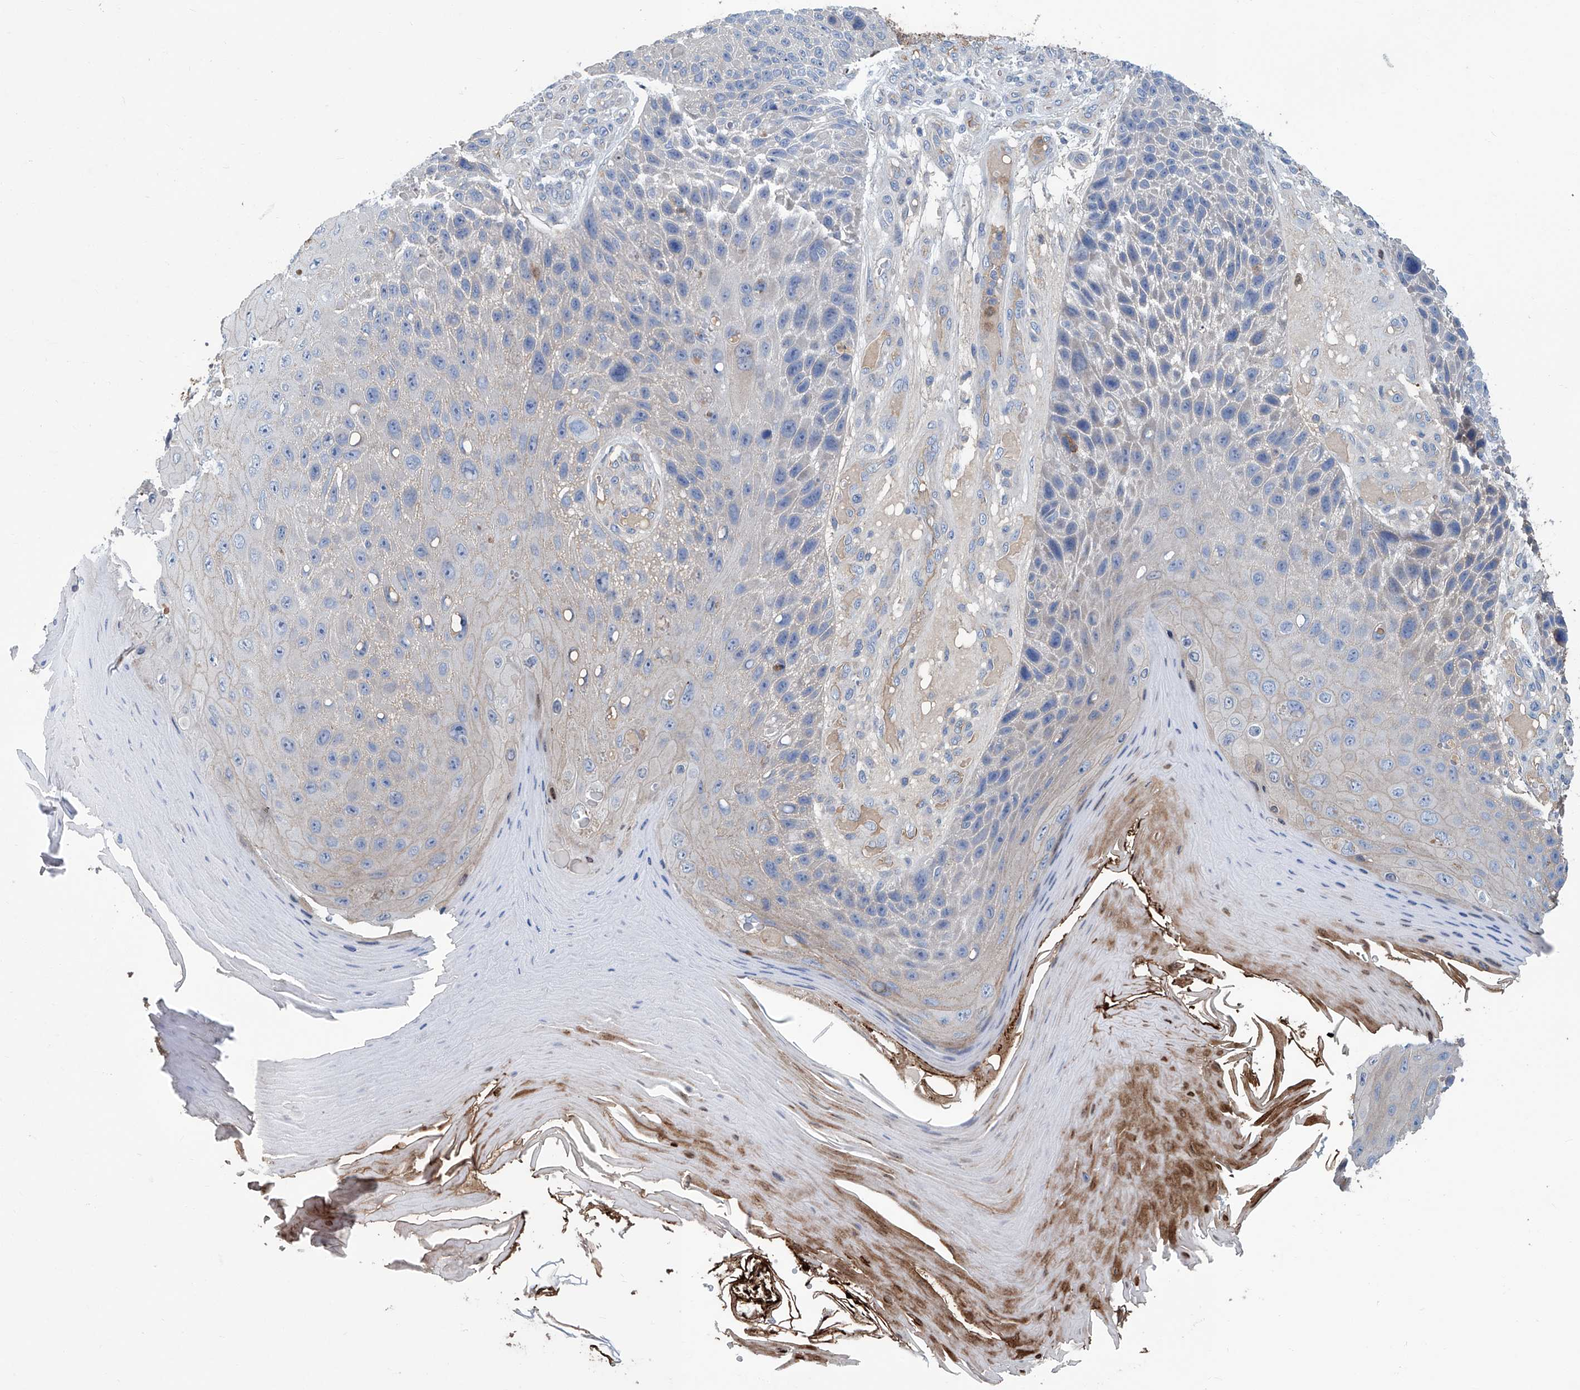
{"staining": {"intensity": "moderate", "quantity": "<25%", "location": "cytoplasmic/membranous,nuclear"}, "tissue": "skin cancer", "cell_type": "Tumor cells", "image_type": "cancer", "snomed": [{"axis": "morphology", "description": "Squamous cell carcinoma, NOS"}, {"axis": "topography", "description": "Skin"}], "caption": "Immunohistochemistry (IHC) image of neoplastic tissue: human skin cancer (squamous cell carcinoma) stained using immunohistochemistry shows low levels of moderate protein expression localized specifically in the cytoplasmic/membranous and nuclear of tumor cells, appearing as a cytoplasmic/membranous and nuclear brown color.", "gene": "EIF2D", "patient": {"sex": "female", "age": 88}}